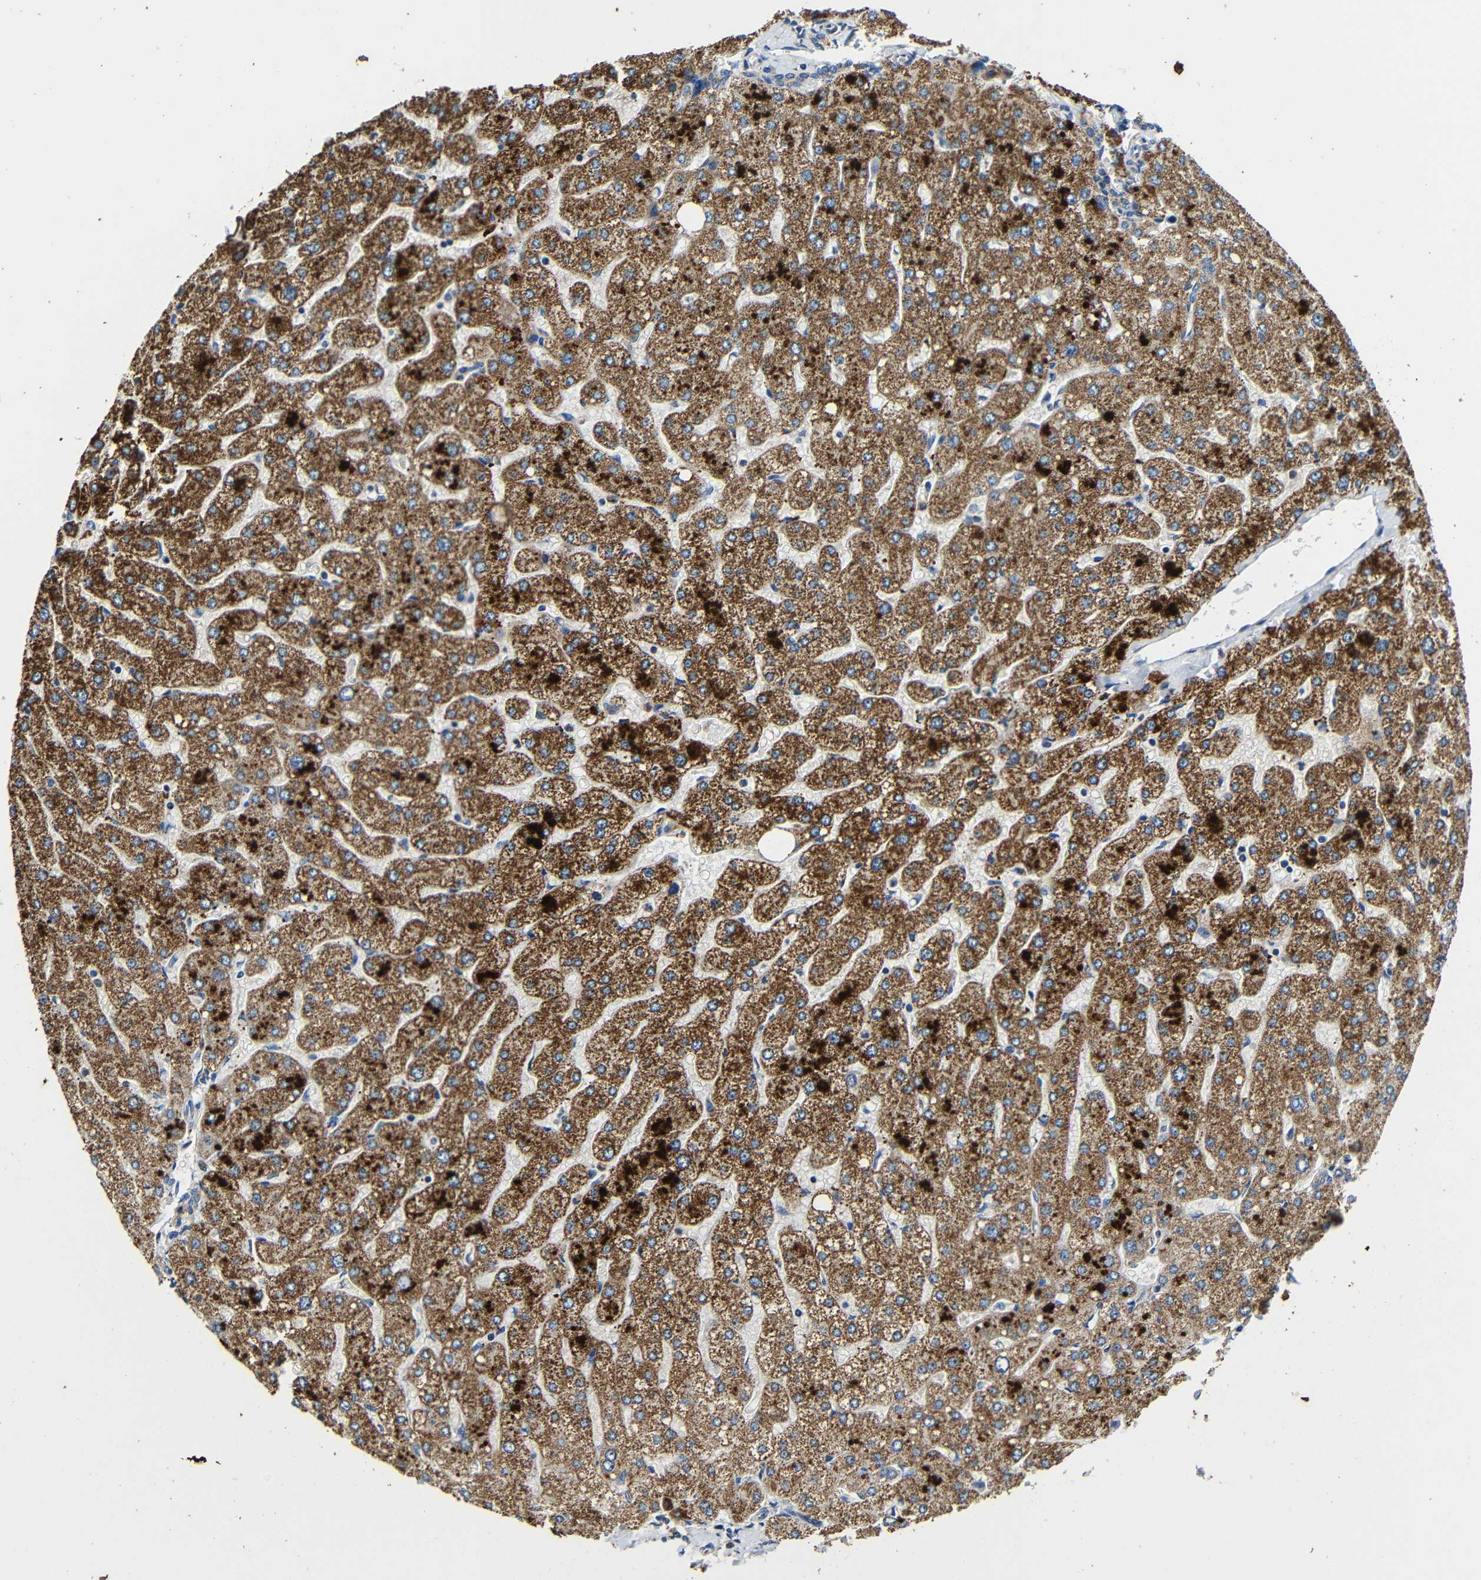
{"staining": {"intensity": "moderate", "quantity": ">75%", "location": "cytoplasmic/membranous"}, "tissue": "liver", "cell_type": "Cholangiocytes", "image_type": "normal", "snomed": [{"axis": "morphology", "description": "Normal tissue, NOS"}, {"axis": "topography", "description": "Liver"}], "caption": "Immunohistochemistry (DAB (3,3'-diaminobenzidine)) staining of unremarkable human liver exhibits moderate cytoplasmic/membranous protein staining in about >75% of cholangiocytes. The staining is performed using DAB (3,3'-diaminobenzidine) brown chromogen to label protein expression. The nuclei are counter-stained blue using hematoxylin.", "gene": "GALNT18", "patient": {"sex": "male", "age": 55}}